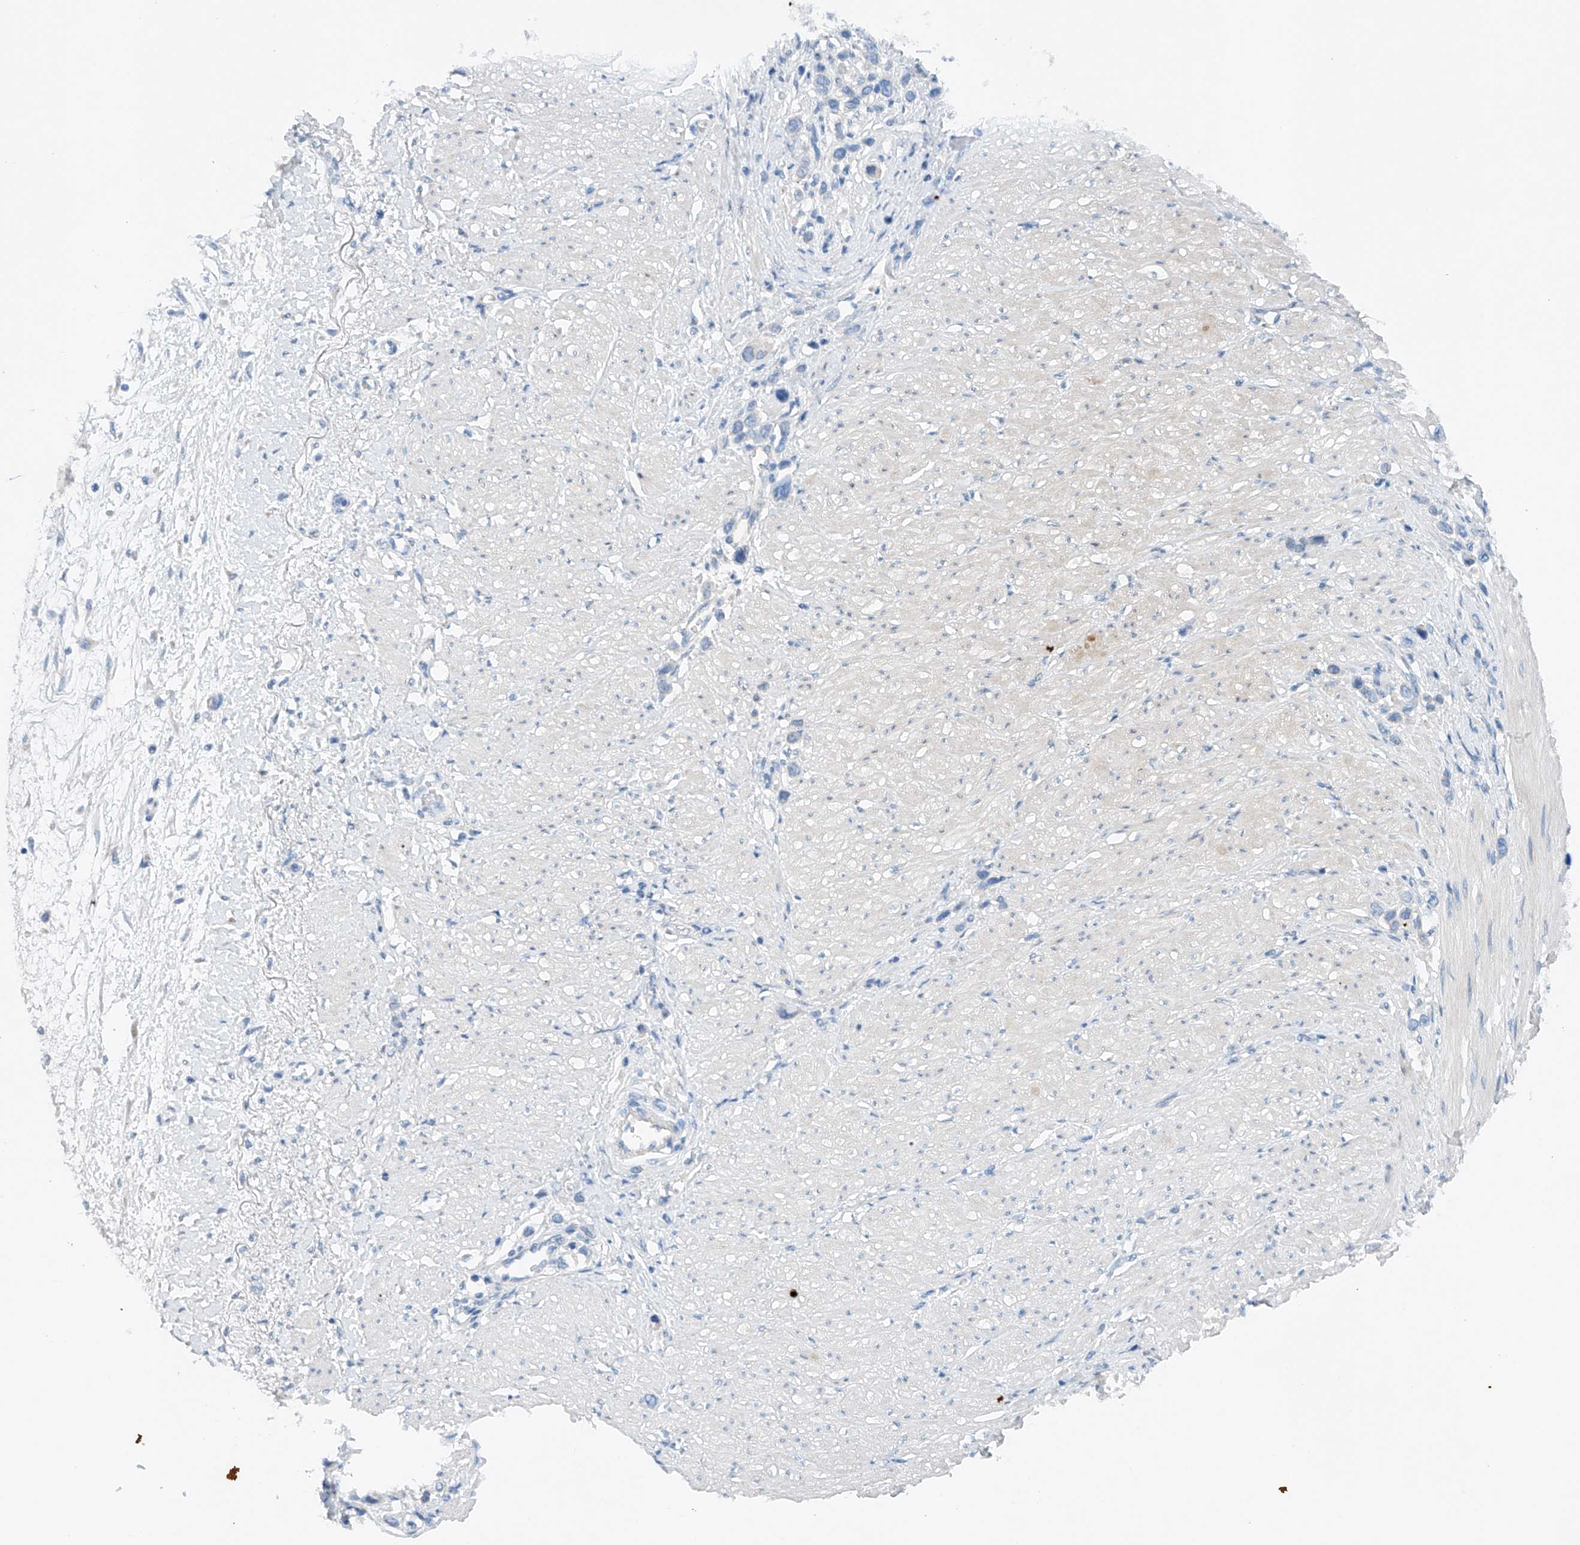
{"staining": {"intensity": "negative", "quantity": "none", "location": "none"}, "tissue": "stomach cancer", "cell_type": "Tumor cells", "image_type": "cancer", "snomed": [{"axis": "morphology", "description": "Adenocarcinoma, NOS"}, {"axis": "topography", "description": "Stomach"}], "caption": "Tumor cells are negative for protein expression in human stomach cancer (adenocarcinoma).", "gene": "CEP85L", "patient": {"sex": "female", "age": 65}}